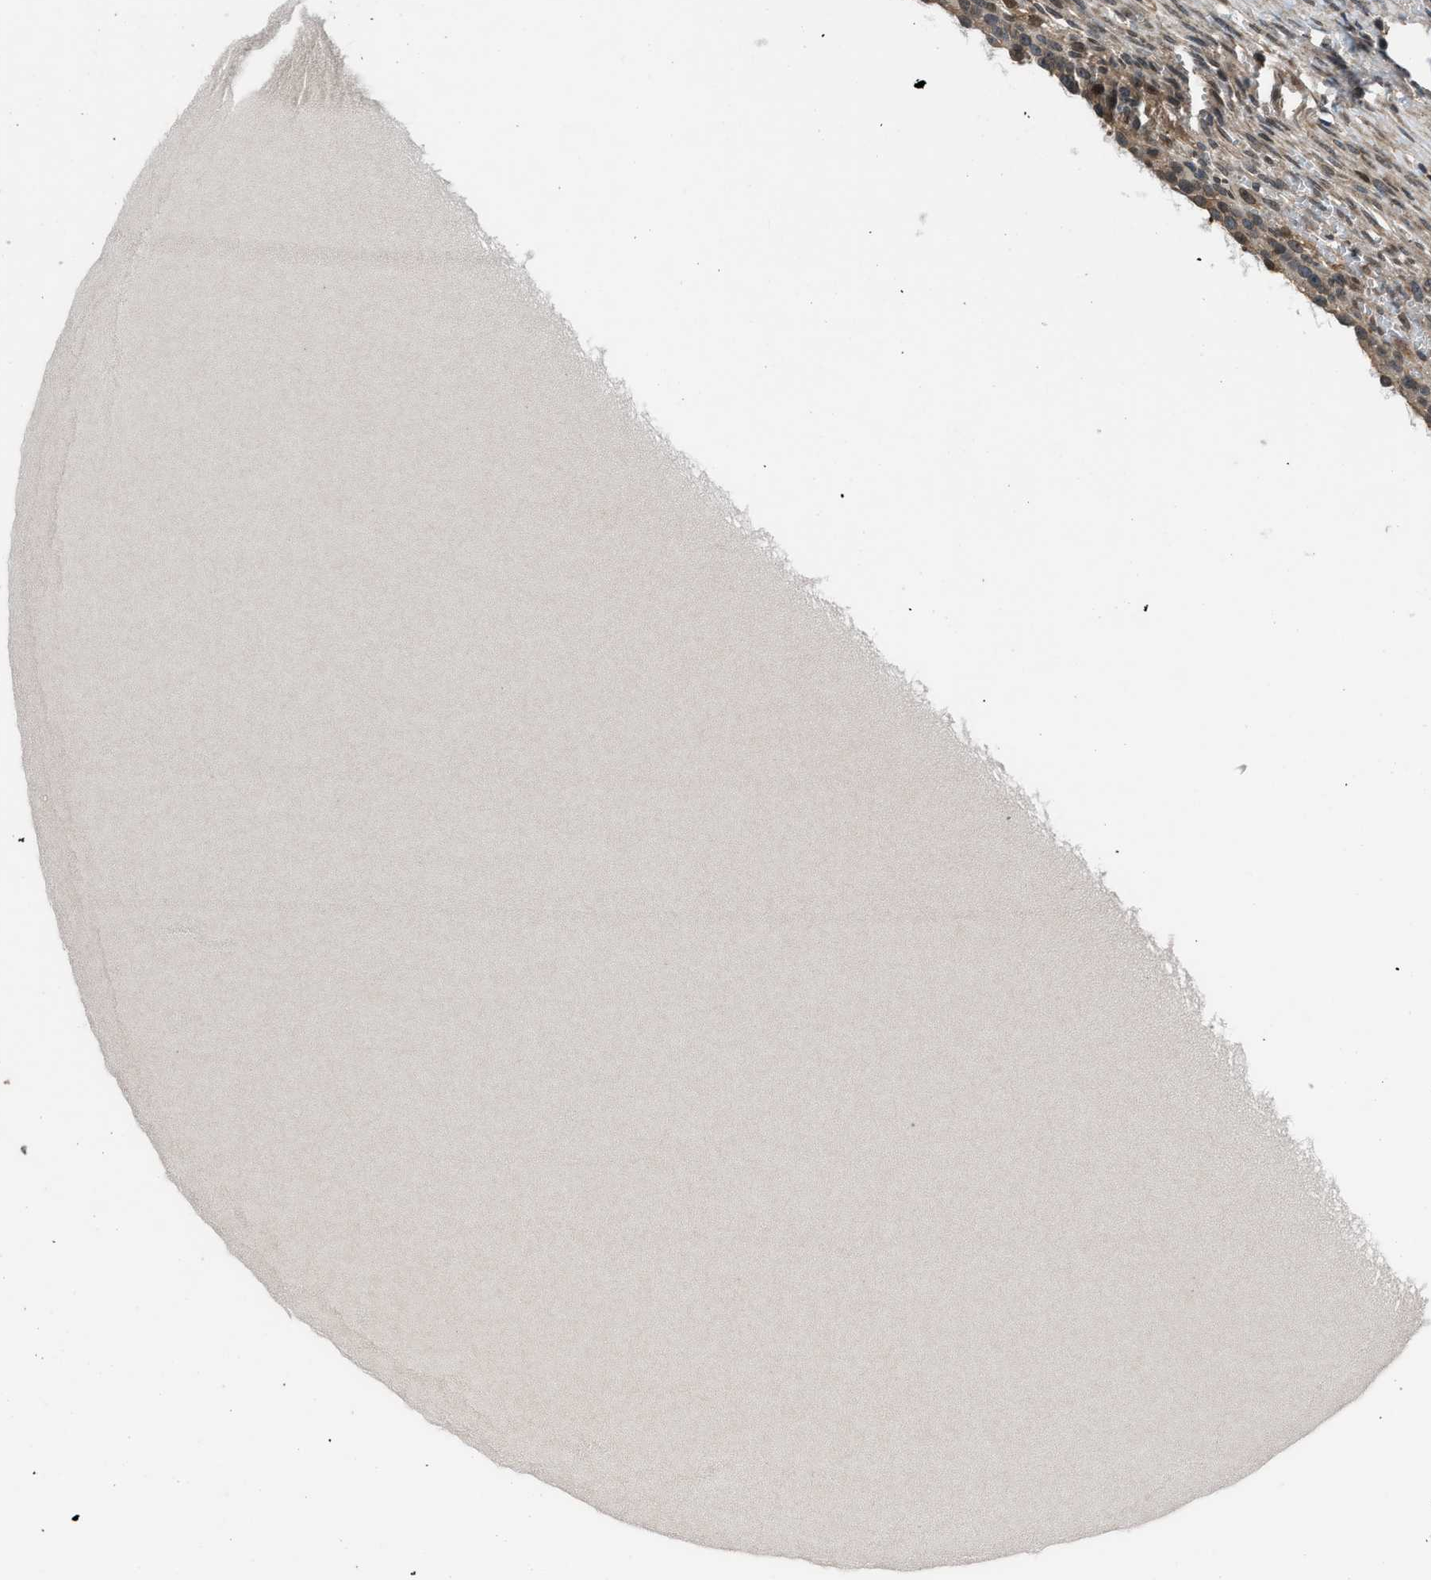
{"staining": {"intensity": "weak", "quantity": "25%-75%", "location": "cytoplasmic/membranous,nuclear"}, "tissue": "ovary", "cell_type": "Ovarian stroma cells", "image_type": "normal", "snomed": [{"axis": "morphology", "description": "Normal tissue, NOS"}, {"axis": "topography", "description": "Ovary"}], "caption": "The histopathology image reveals staining of benign ovary, revealing weak cytoplasmic/membranous,nuclear protein staining (brown color) within ovarian stroma cells.", "gene": "CTBS", "patient": {"sex": "female", "age": 33}}